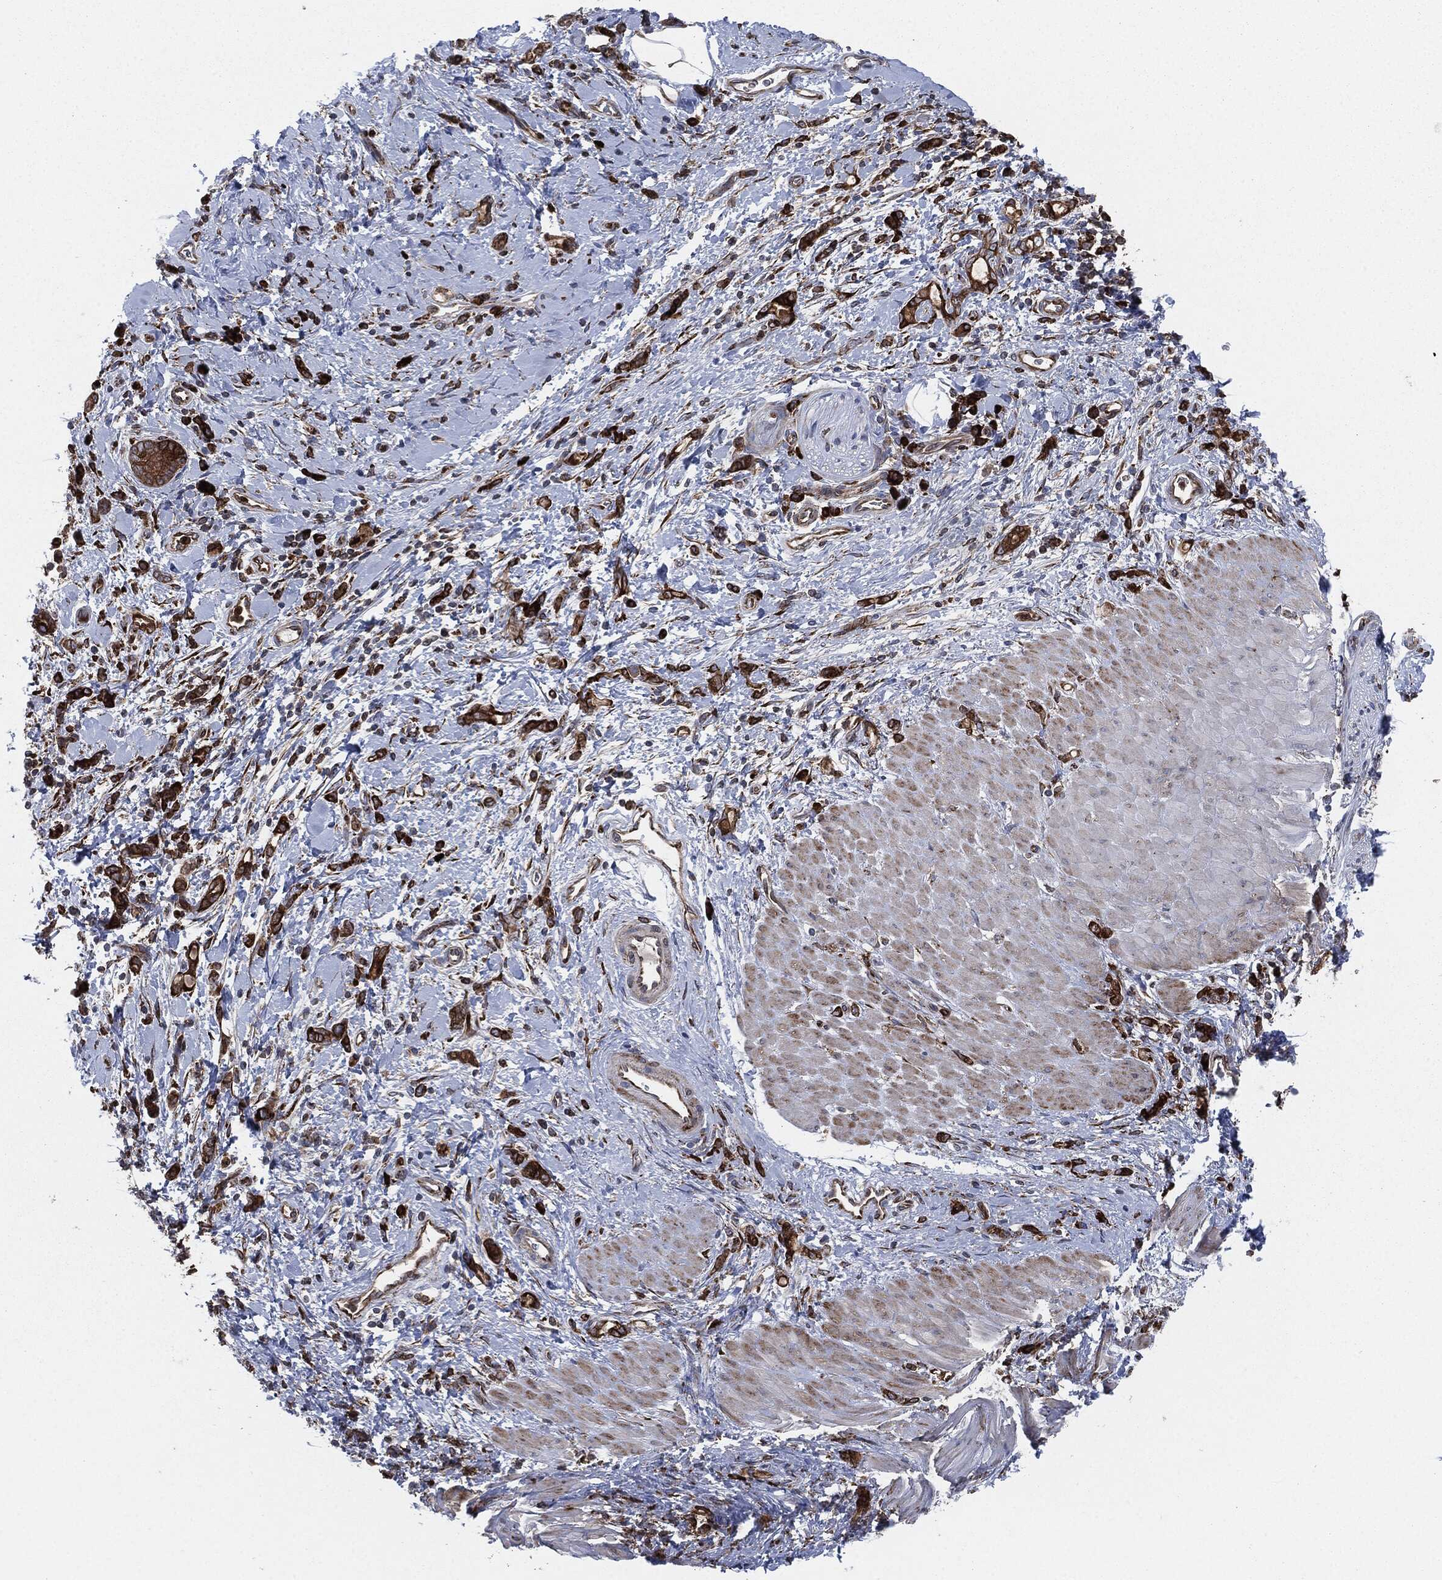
{"staining": {"intensity": "strong", "quantity": ">75%", "location": "cytoplasmic/membranous"}, "tissue": "stomach cancer", "cell_type": "Tumor cells", "image_type": "cancer", "snomed": [{"axis": "morphology", "description": "Normal tissue, NOS"}, {"axis": "morphology", "description": "Adenocarcinoma, NOS"}, {"axis": "topography", "description": "Stomach"}], "caption": "Strong cytoplasmic/membranous expression for a protein is appreciated in about >75% of tumor cells of stomach cancer using immunohistochemistry.", "gene": "CALR", "patient": {"sex": "male", "age": 67}}